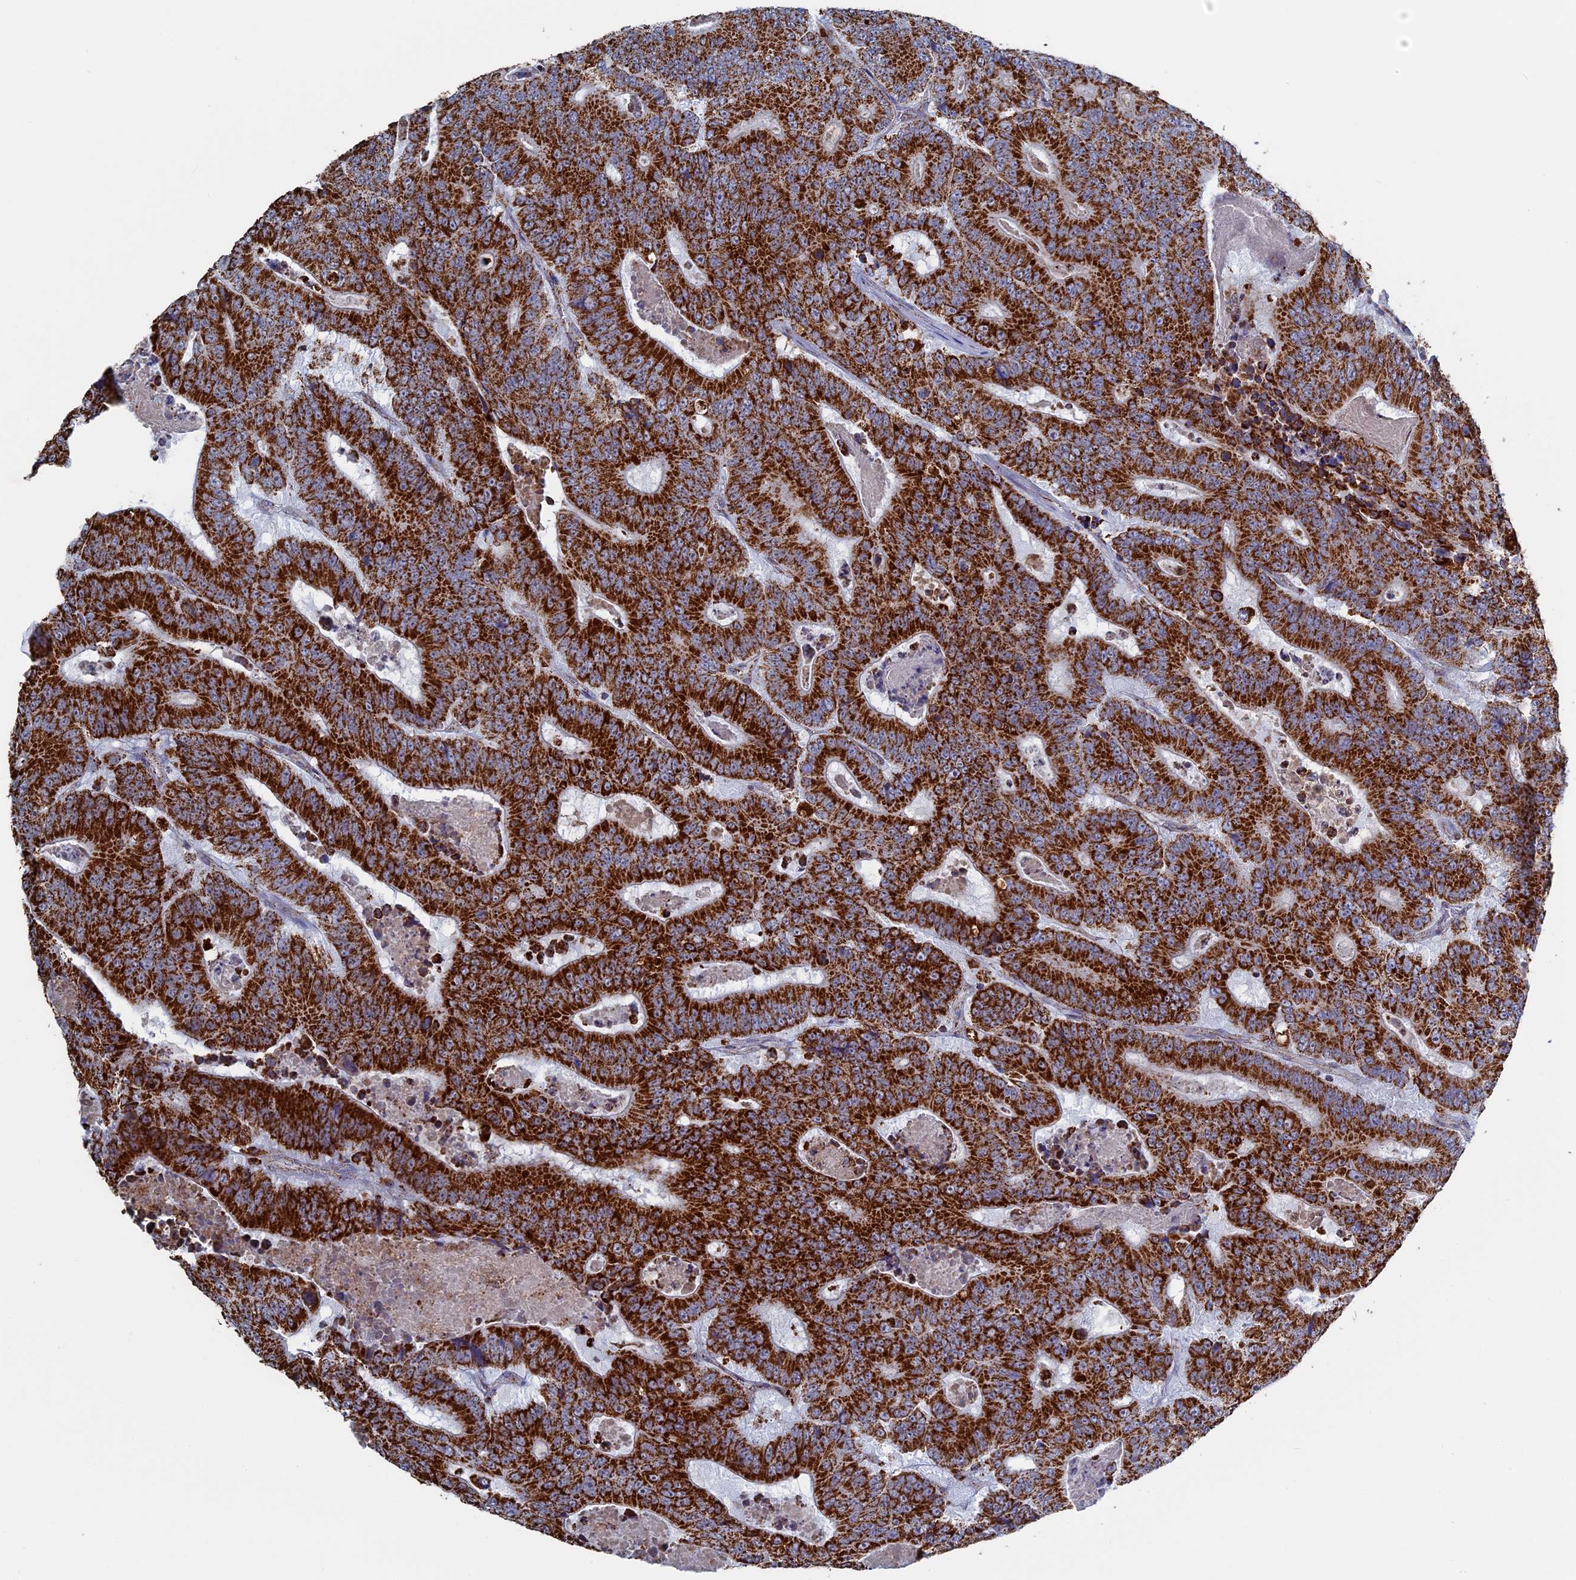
{"staining": {"intensity": "strong", "quantity": ">75%", "location": "cytoplasmic/membranous"}, "tissue": "colorectal cancer", "cell_type": "Tumor cells", "image_type": "cancer", "snomed": [{"axis": "morphology", "description": "Adenocarcinoma, NOS"}, {"axis": "topography", "description": "Colon"}], "caption": "Colorectal cancer tissue displays strong cytoplasmic/membranous positivity in approximately >75% of tumor cells, visualized by immunohistochemistry.", "gene": "SEC24D", "patient": {"sex": "male", "age": 83}}